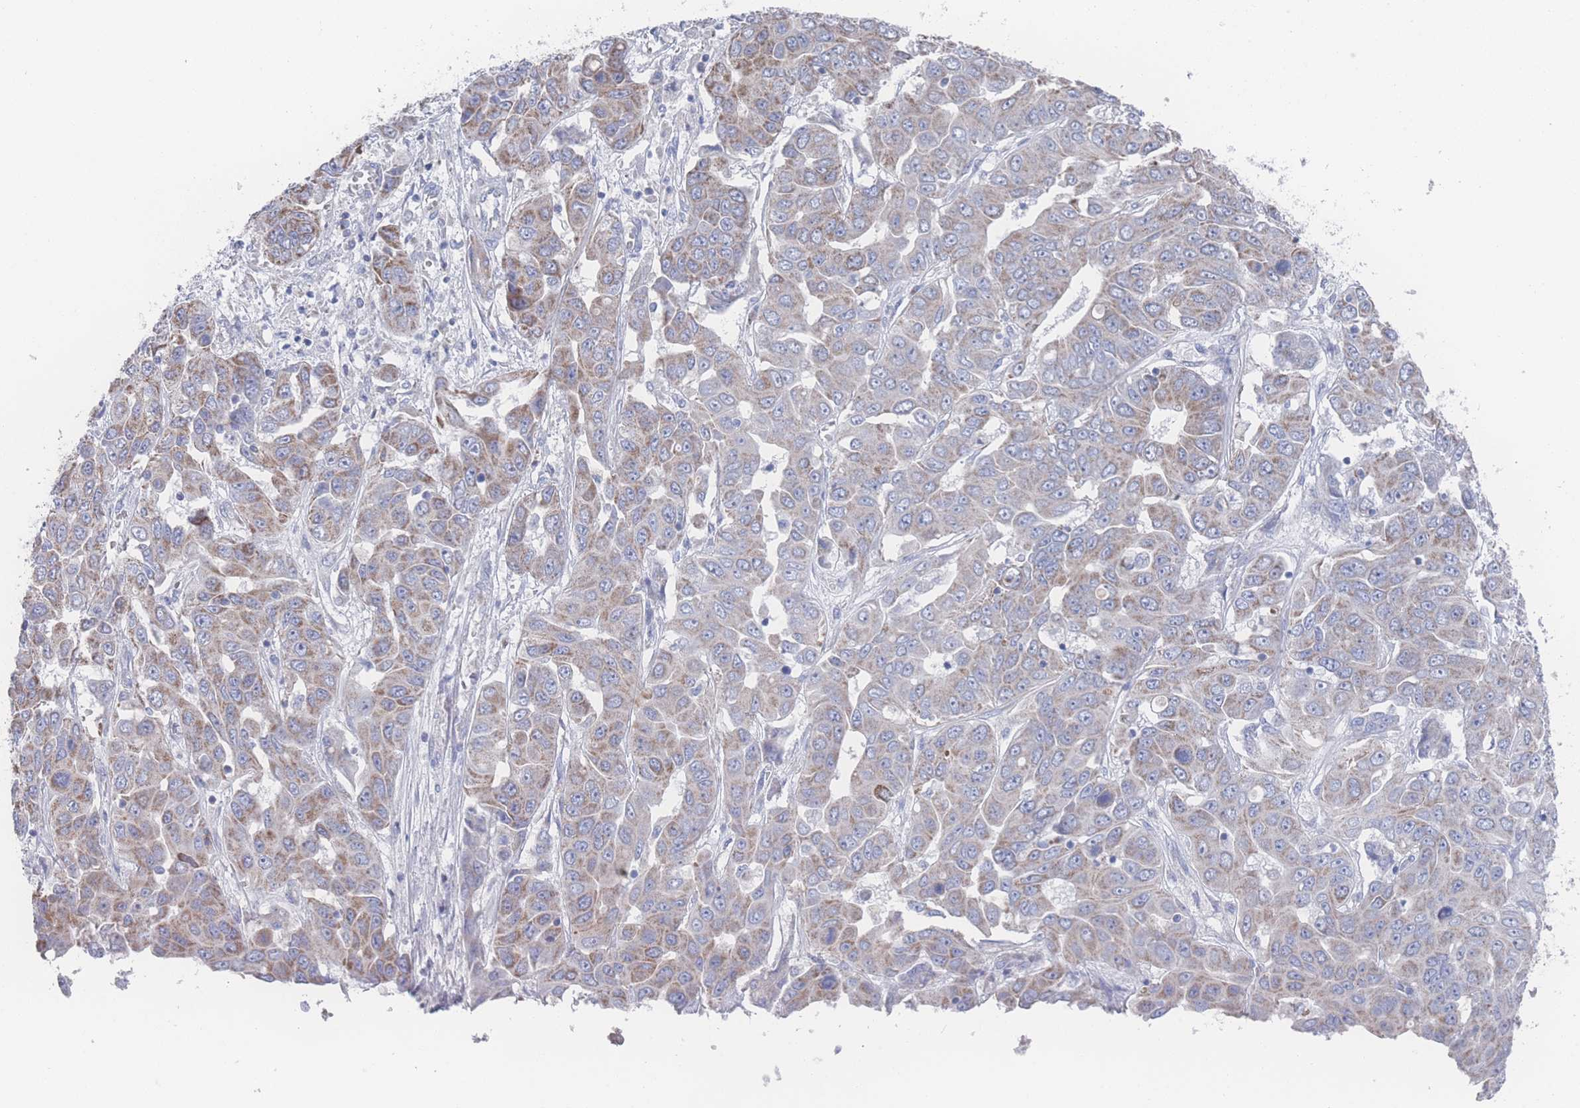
{"staining": {"intensity": "moderate", "quantity": "25%-75%", "location": "cytoplasmic/membranous"}, "tissue": "liver cancer", "cell_type": "Tumor cells", "image_type": "cancer", "snomed": [{"axis": "morphology", "description": "Cholangiocarcinoma"}, {"axis": "topography", "description": "Liver"}], "caption": "Approximately 25%-75% of tumor cells in cholangiocarcinoma (liver) exhibit moderate cytoplasmic/membranous protein positivity as visualized by brown immunohistochemical staining.", "gene": "SNPH", "patient": {"sex": "female", "age": 52}}